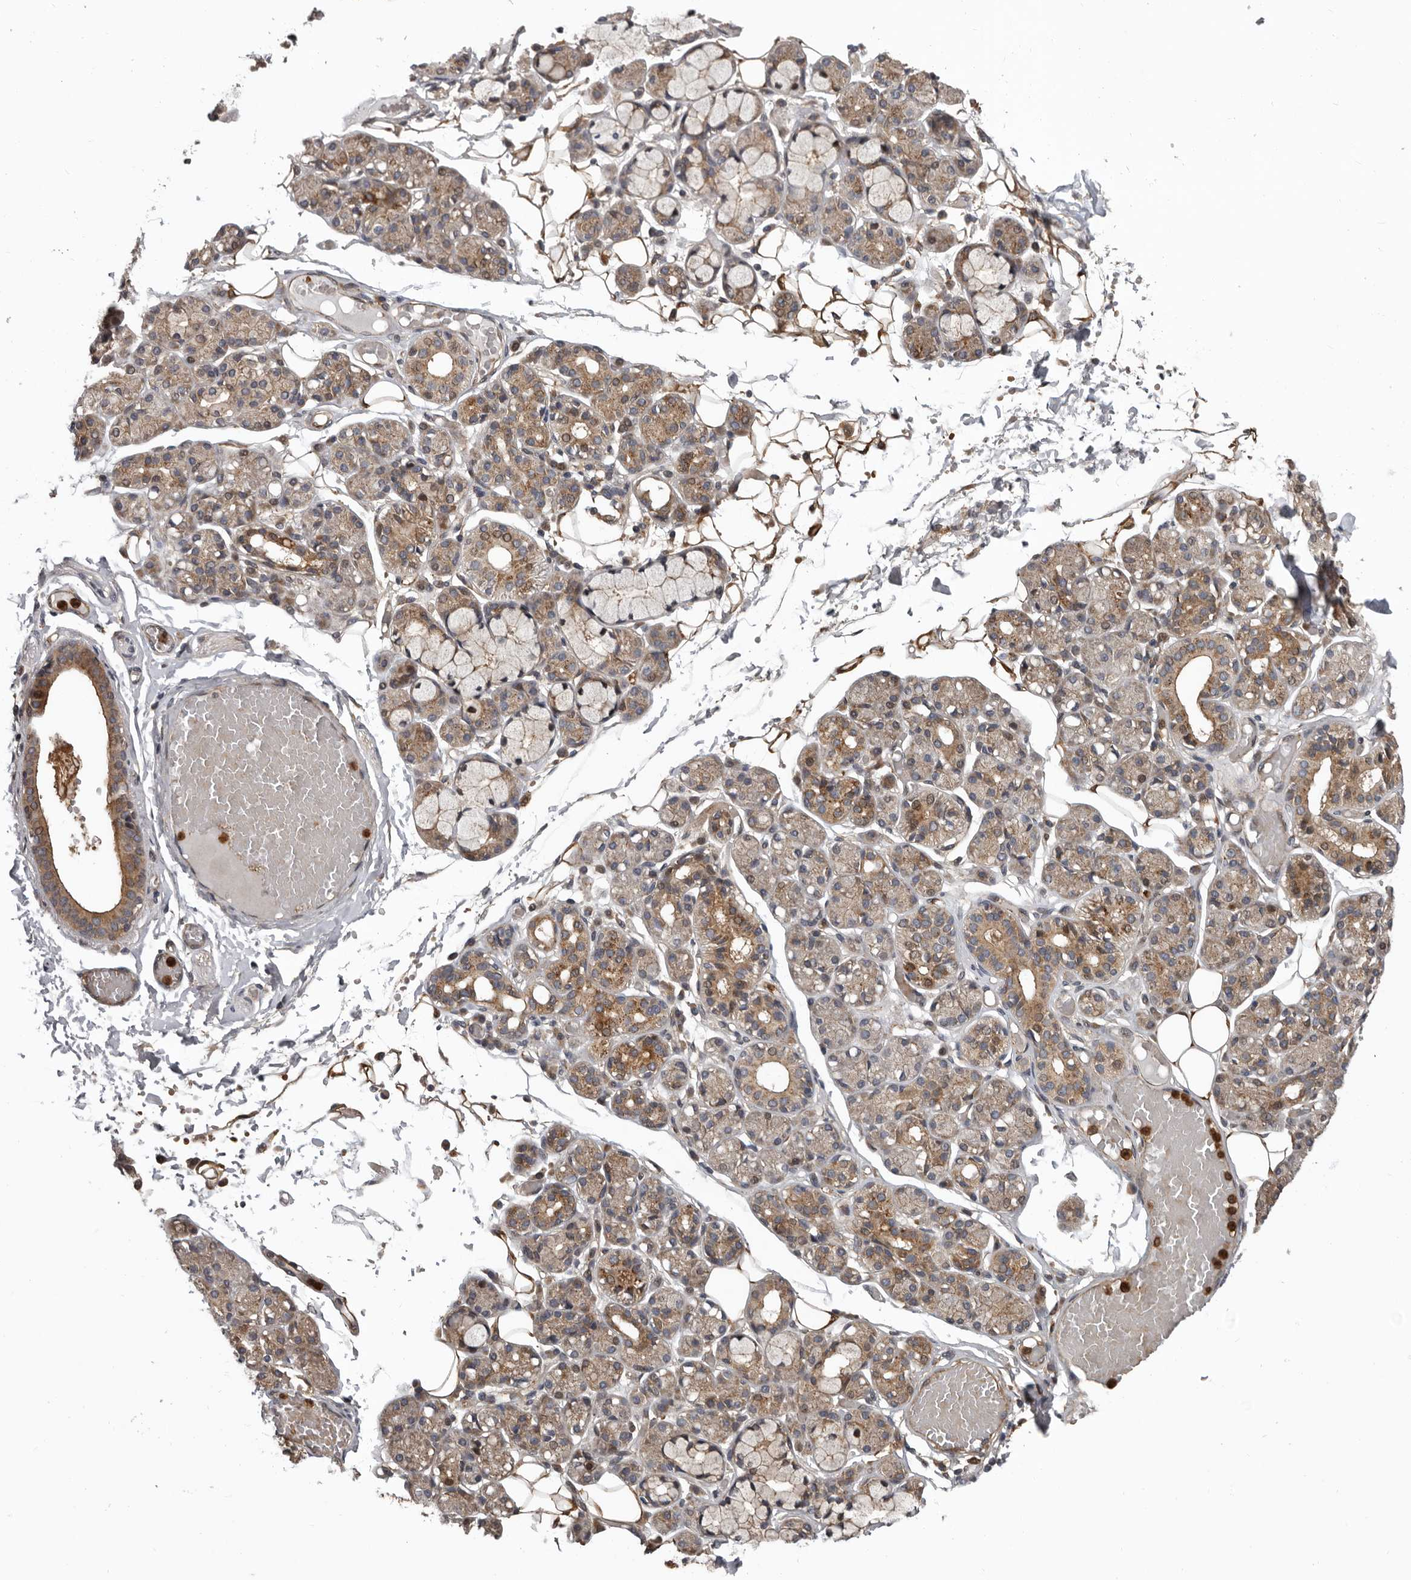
{"staining": {"intensity": "moderate", "quantity": "25%-75%", "location": "cytoplasmic/membranous"}, "tissue": "salivary gland", "cell_type": "Glandular cells", "image_type": "normal", "snomed": [{"axis": "morphology", "description": "Normal tissue, NOS"}, {"axis": "topography", "description": "Salivary gland"}], "caption": "Immunohistochemistry (IHC) (DAB) staining of unremarkable salivary gland reveals moderate cytoplasmic/membranous protein staining in about 25%-75% of glandular cells.", "gene": "FGFR4", "patient": {"sex": "male", "age": 63}}